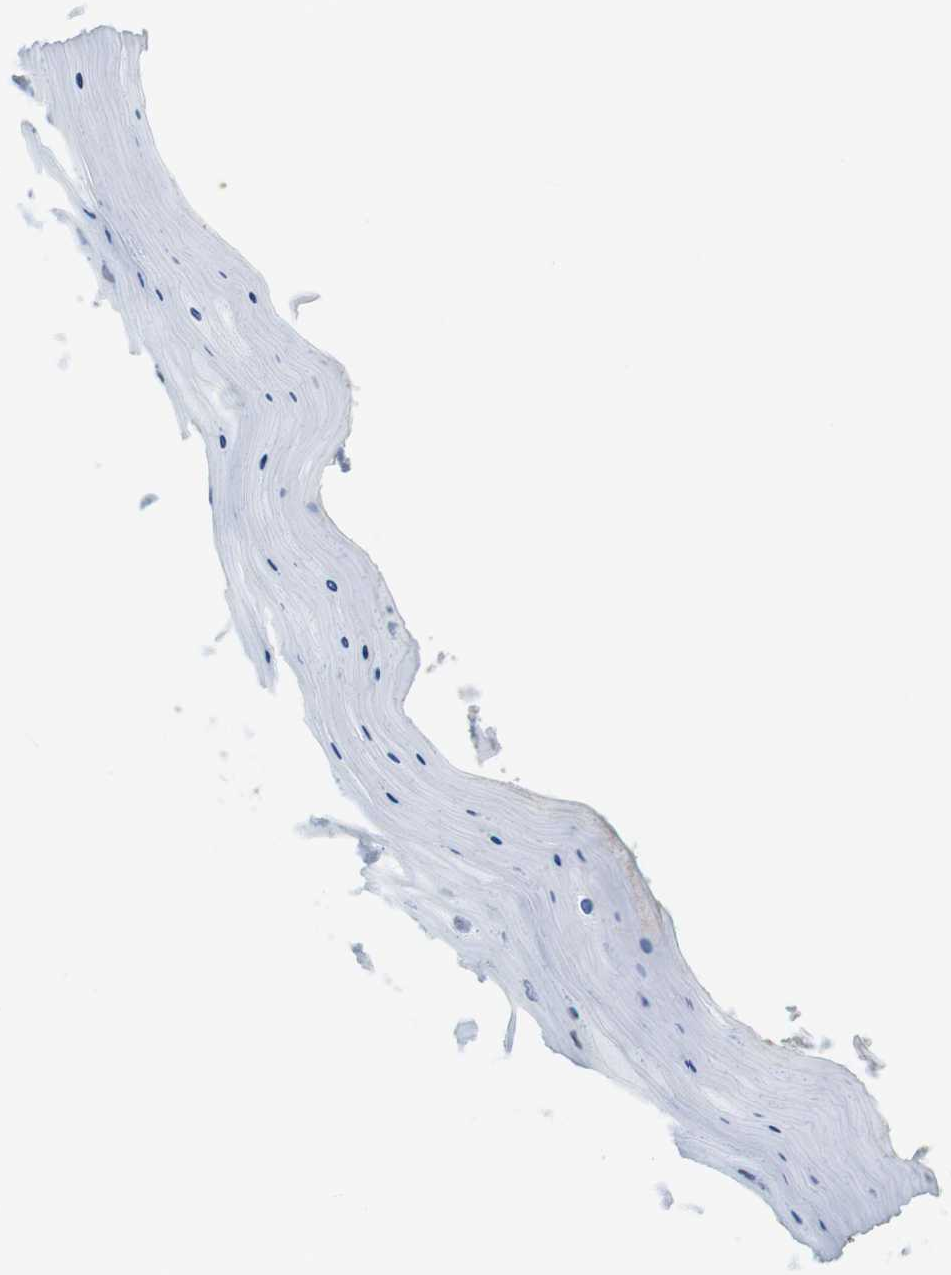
{"staining": {"intensity": "strong", "quantity": ">75%", "location": "cytoplasmic/membranous,nuclear"}, "tissue": "cervix", "cell_type": "Glandular cells", "image_type": "normal", "snomed": [{"axis": "morphology", "description": "Normal tissue, NOS"}, {"axis": "topography", "description": "Cervix"}], "caption": "IHC photomicrograph of normal human cervix stained for a protein (brown), which exhibits high levels of strong cytoplasmic/membranous,nuclear staining in approximately >75% of glandular cells.", "gene": "CUL7", "patient": {"sex": "female", "age": 55}}